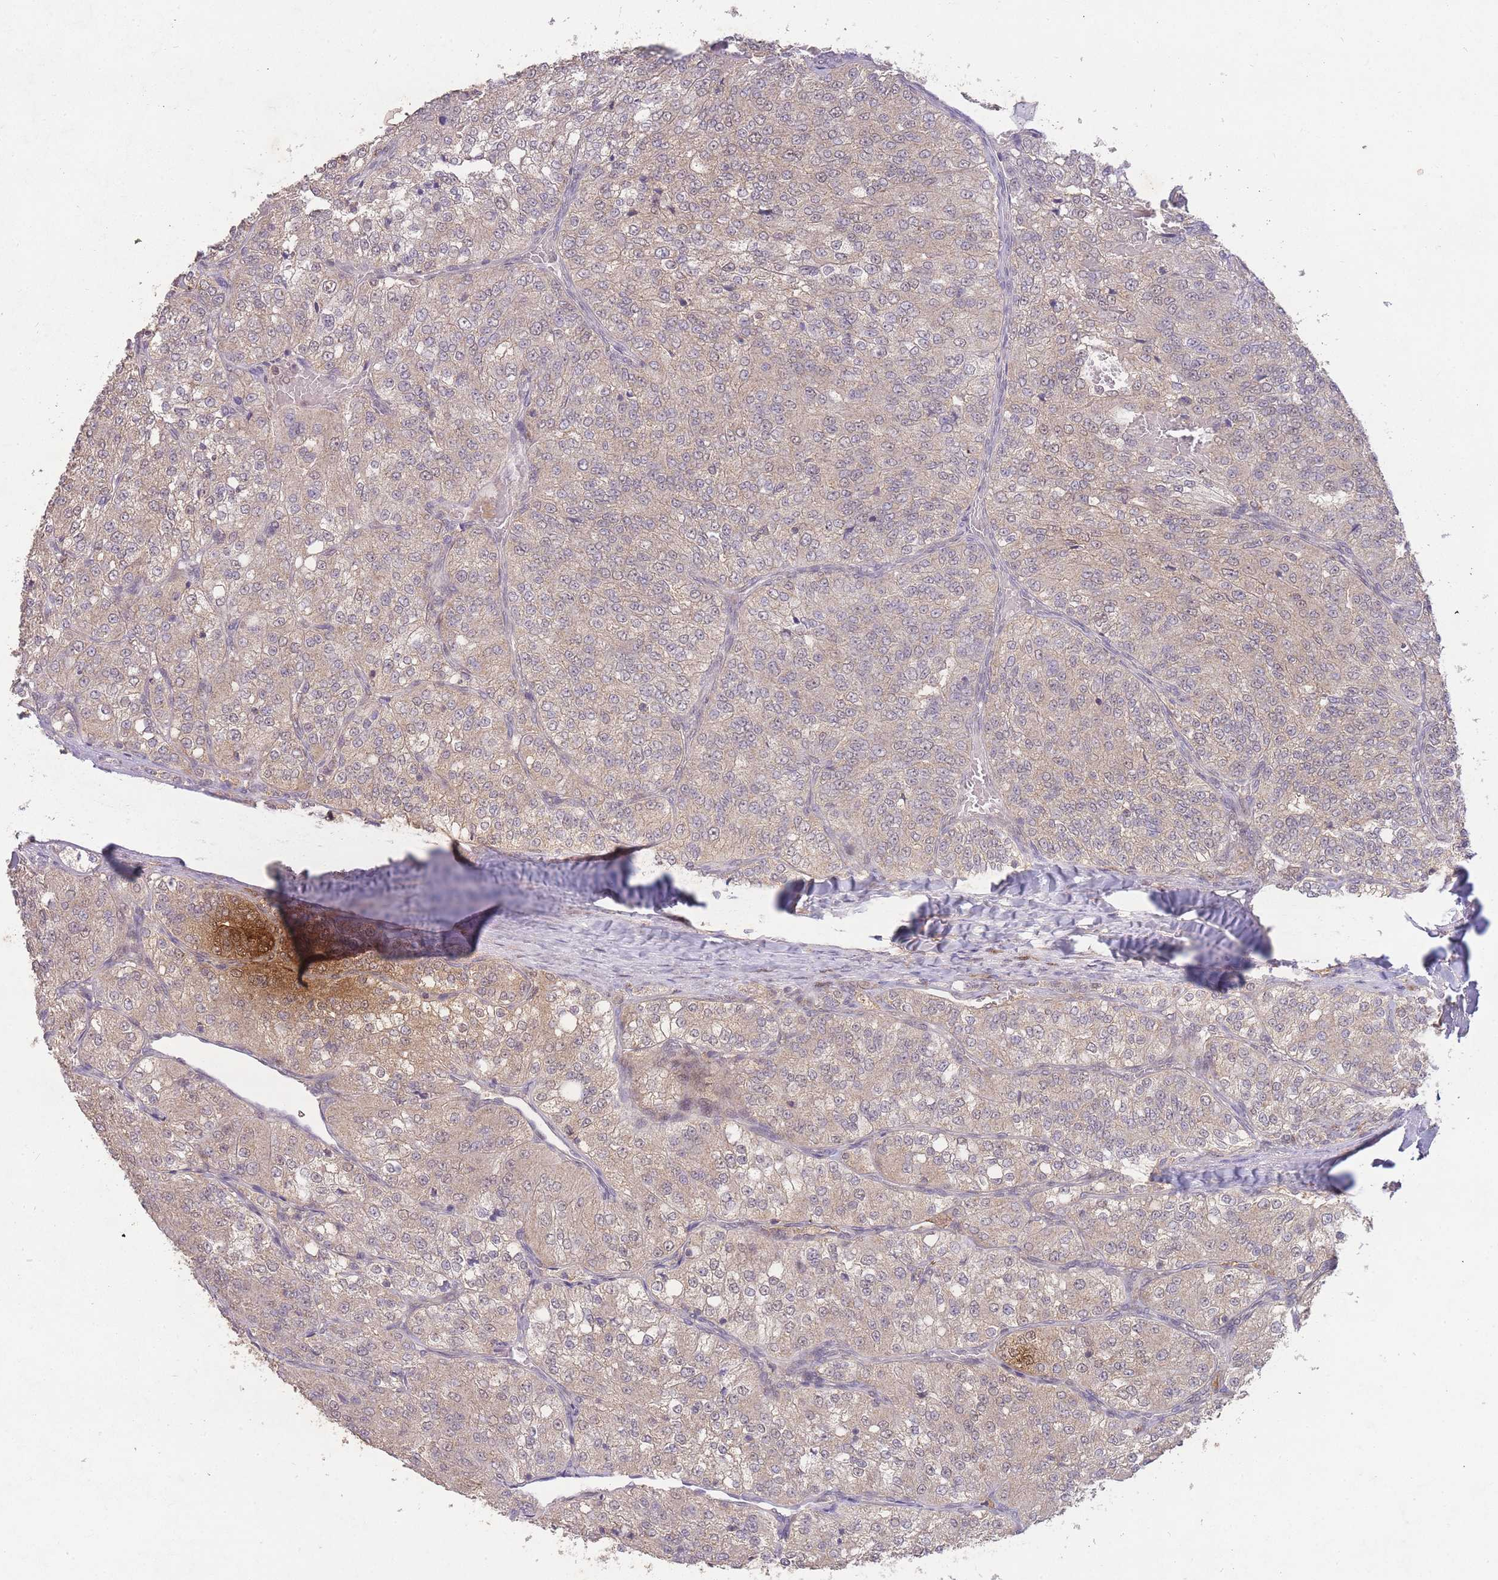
{"staining": {"intensity": "weak", "quantity": ">75%", "location": "cytoplasmic/membranous"}, "tissue": "renal cancer", "cell_type": "Tumor cells", "image_type": "cancer", "snomed": [{"axis": "morphology", "description": "Adenocarcinoma, NOS"}, {"axis": "topography", "description": "Kidney"}], "caption": "Weak cytoplasmic/membranous protein positivity is appreciated in approximately >75% of tumor cells in renal cancer (adenocarcinoma).", "gene": "RNF144B", "patient": {"sex": "female", "age": 63}}